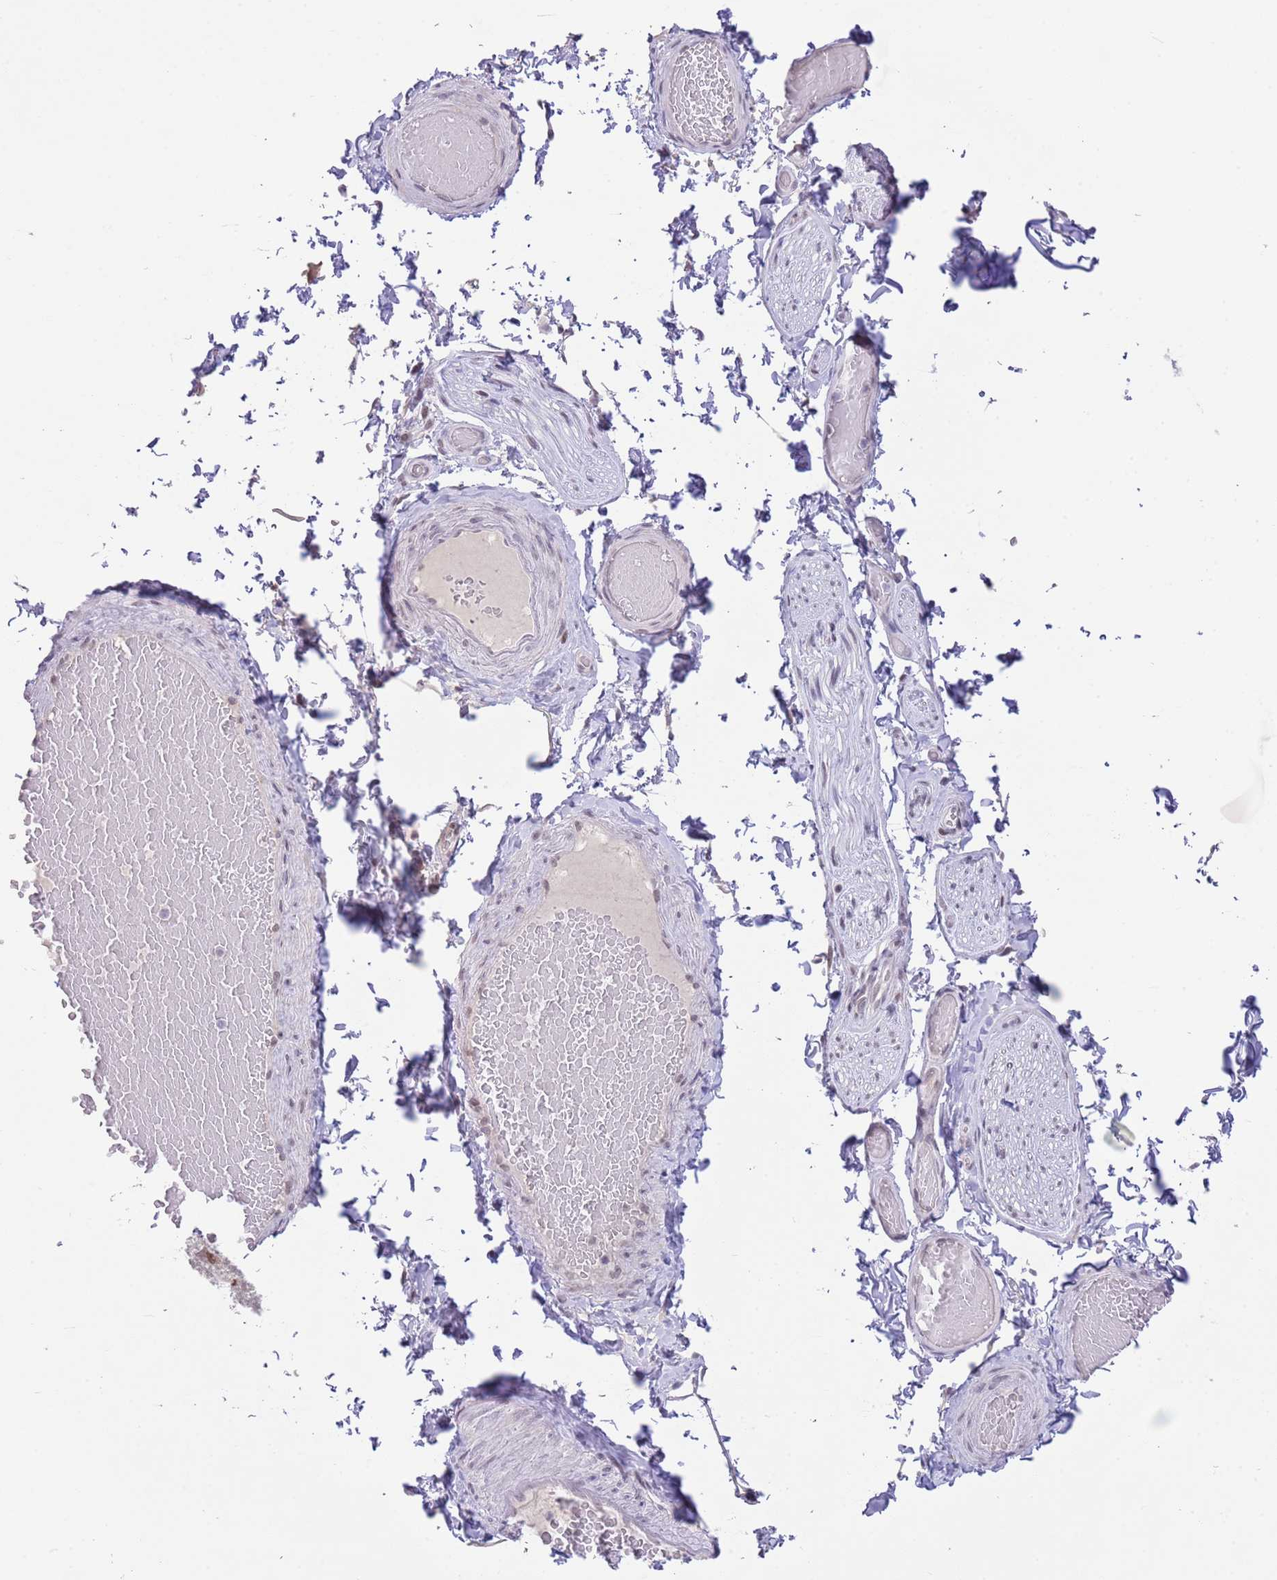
{"staining": {"intensity": "negative", "quantity": "none", "location": "none"}, "tissue": "adipose tissue", "cell_type": "Adipocytes", "image_type": "normal", "snomed": [{"axis": "morphology", "description": "Normal tissue, NOS"}, {"axis": "topography", "description": "Soft tissue"}, {"axis": "topography", "description": "Vascular tissue"}, {"axis": "topography", "description": "Peripheral nerve tissue"}], "caption": "This is an IHC histopathology image of benign adipose tissue. There is no expression in adipocytes.", "gene": "RFX1", "patient": {"sex": "male", "age": 32}}